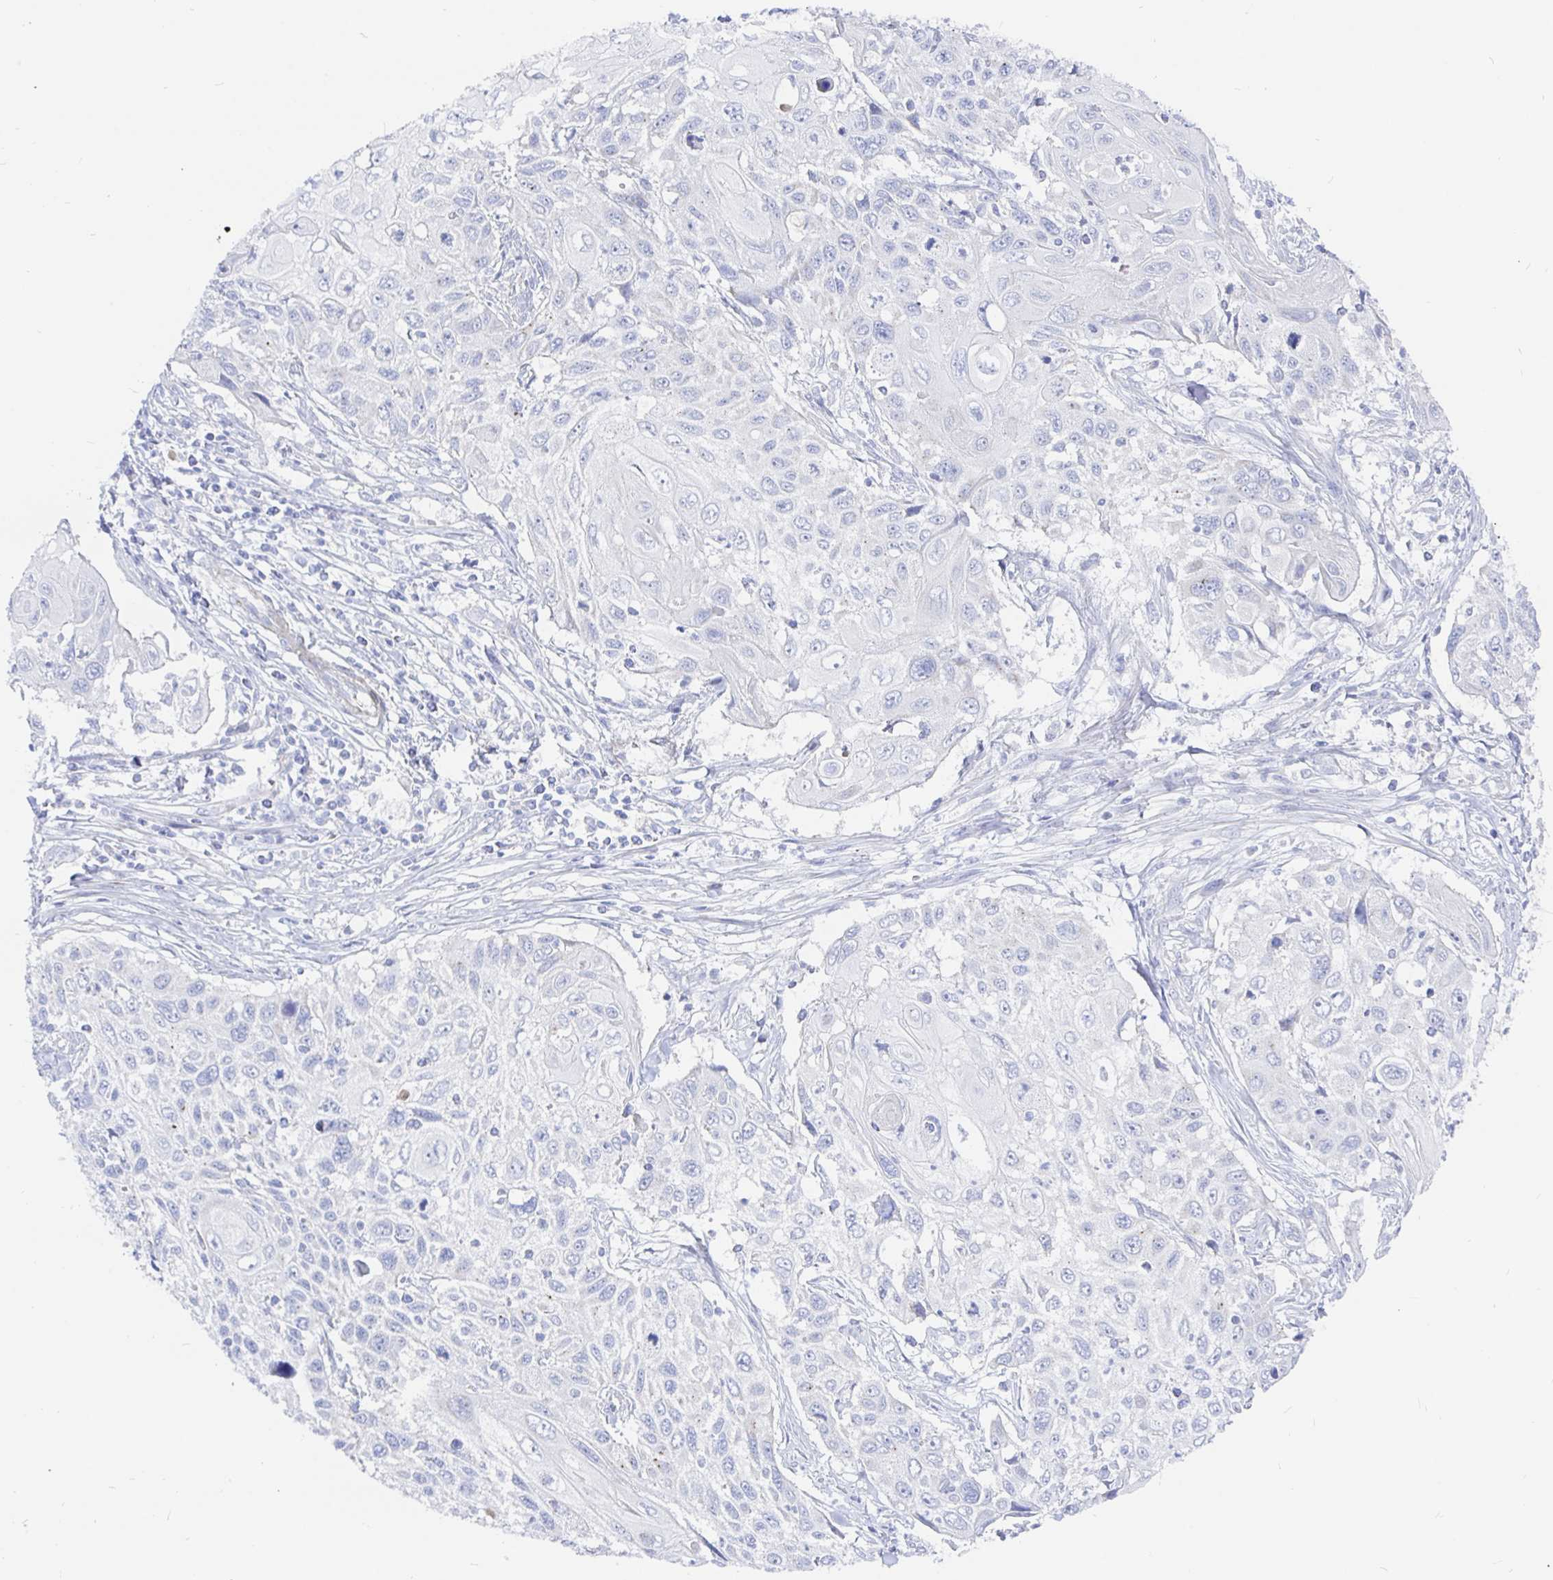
{"staining": {"intensity": "negative", "quantity": "none", "location": "none"}, "tissue": "cervical cancer", "cell_type": "Tumor cells", "image_type": "cancer", "snomed": [{"axis": "morphology", "description": "Squamous cell carcinoma, NOS"}, {"axis": "topography", "description": "Cervix"}], "caption": "This is a micrograph of immunohistochemistry staining of cervical squamous cell carcinoma, which shows no staining in tumor cells.", "gene": "COX16", "patient": {"sex": "female", "age": 70}}